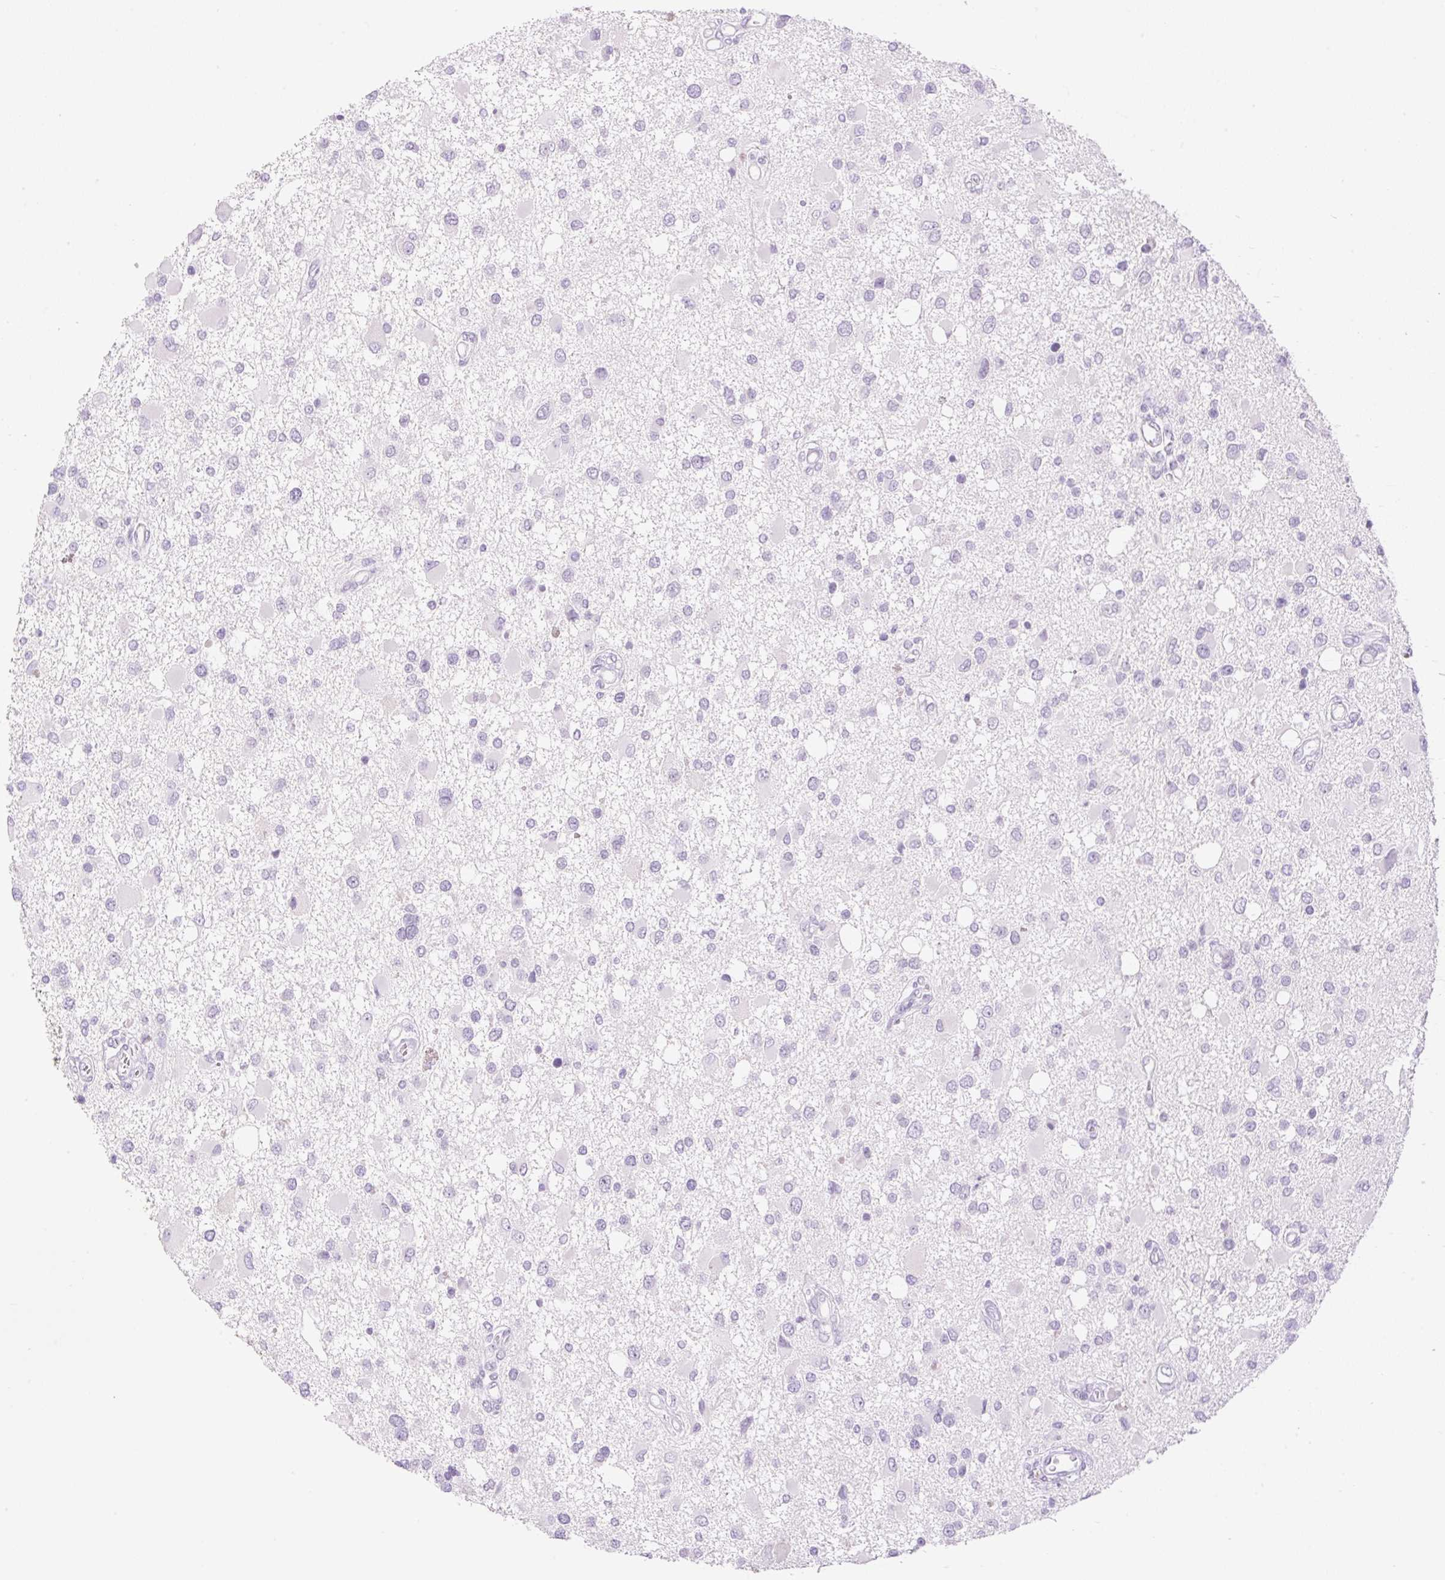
{"staining": {"intensity": "negative", "quantity": "none", "location": "none"}, "tissue": "glioma", "cell_type": "Tumor cells", "image_type": "cancer", "snomed": [{"axis": "morphology", "description": "Glioma, malignant, High grade"}, {"axis": "topography", "description": "Brain"}], "caption": "Tumor cells are negative for protein expression in human malignant glioma (high-grade).", "gene": "SP140L", "patient": {"sex": "male", "age": 53}}